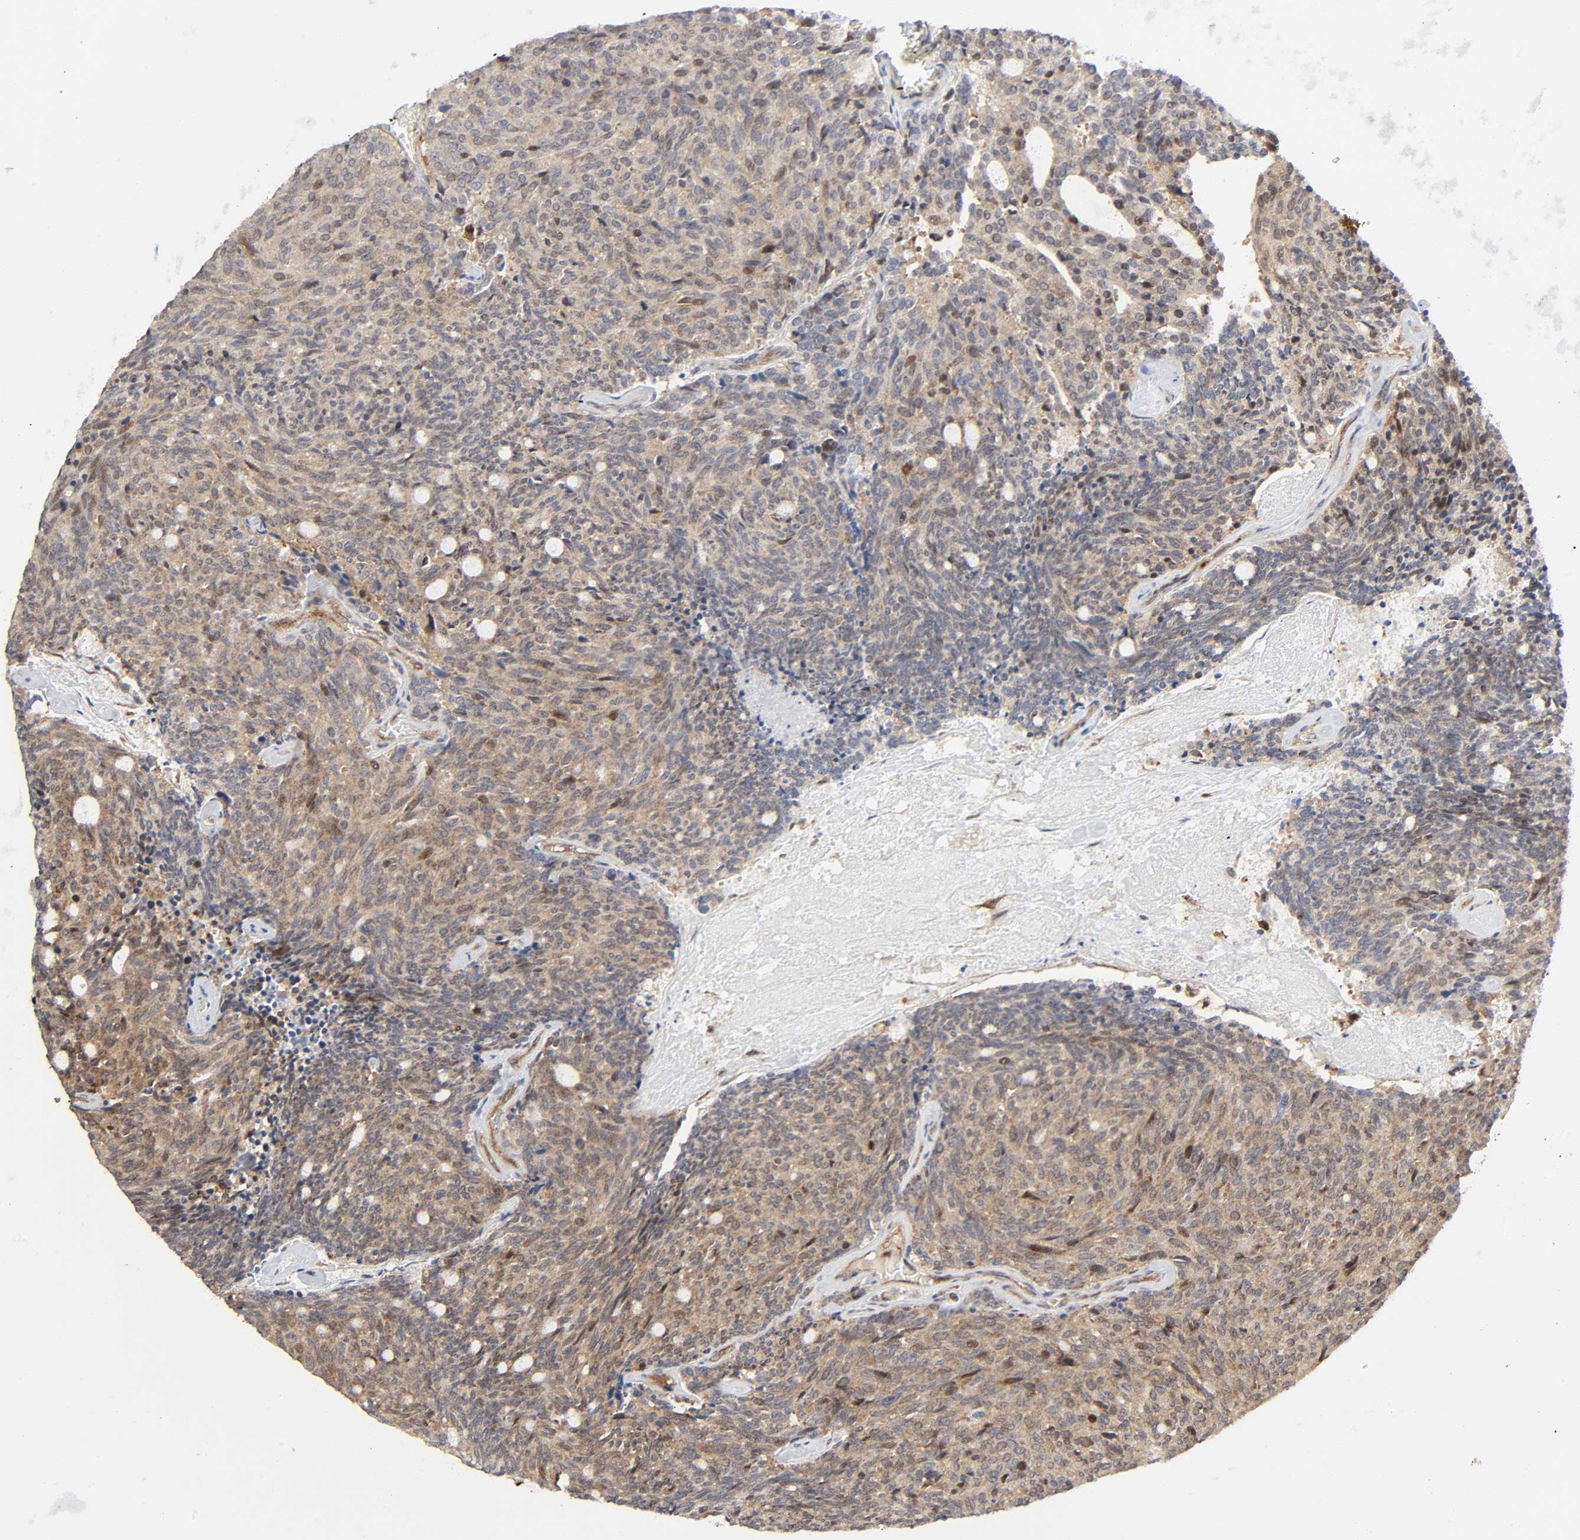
{"staining": {"intensity": "weak", "quantity": ">75%", "location": "cytoplasmic/membranous"}, "tissue": "carcinoid", "cell_type": "Tumor cells", "image_type": "cancer", "snomed": [{"axis": "morphology", "description": "Carcinoid, malignant, NOS"}, {"axis": "topography", "description": "Pancreas"}], "caption": "Immunohistochemical staining of human carcinoid demonstrates low levels of weak cytoplasmic/membranous staining in about >75% of tumor cells. (DAB (3,3'-diaminobenzidine) = brown stain, brightfield microscopy at high magnification).", "gene": "MAPK1", "patient": {"sex": "female", "age": 54}}